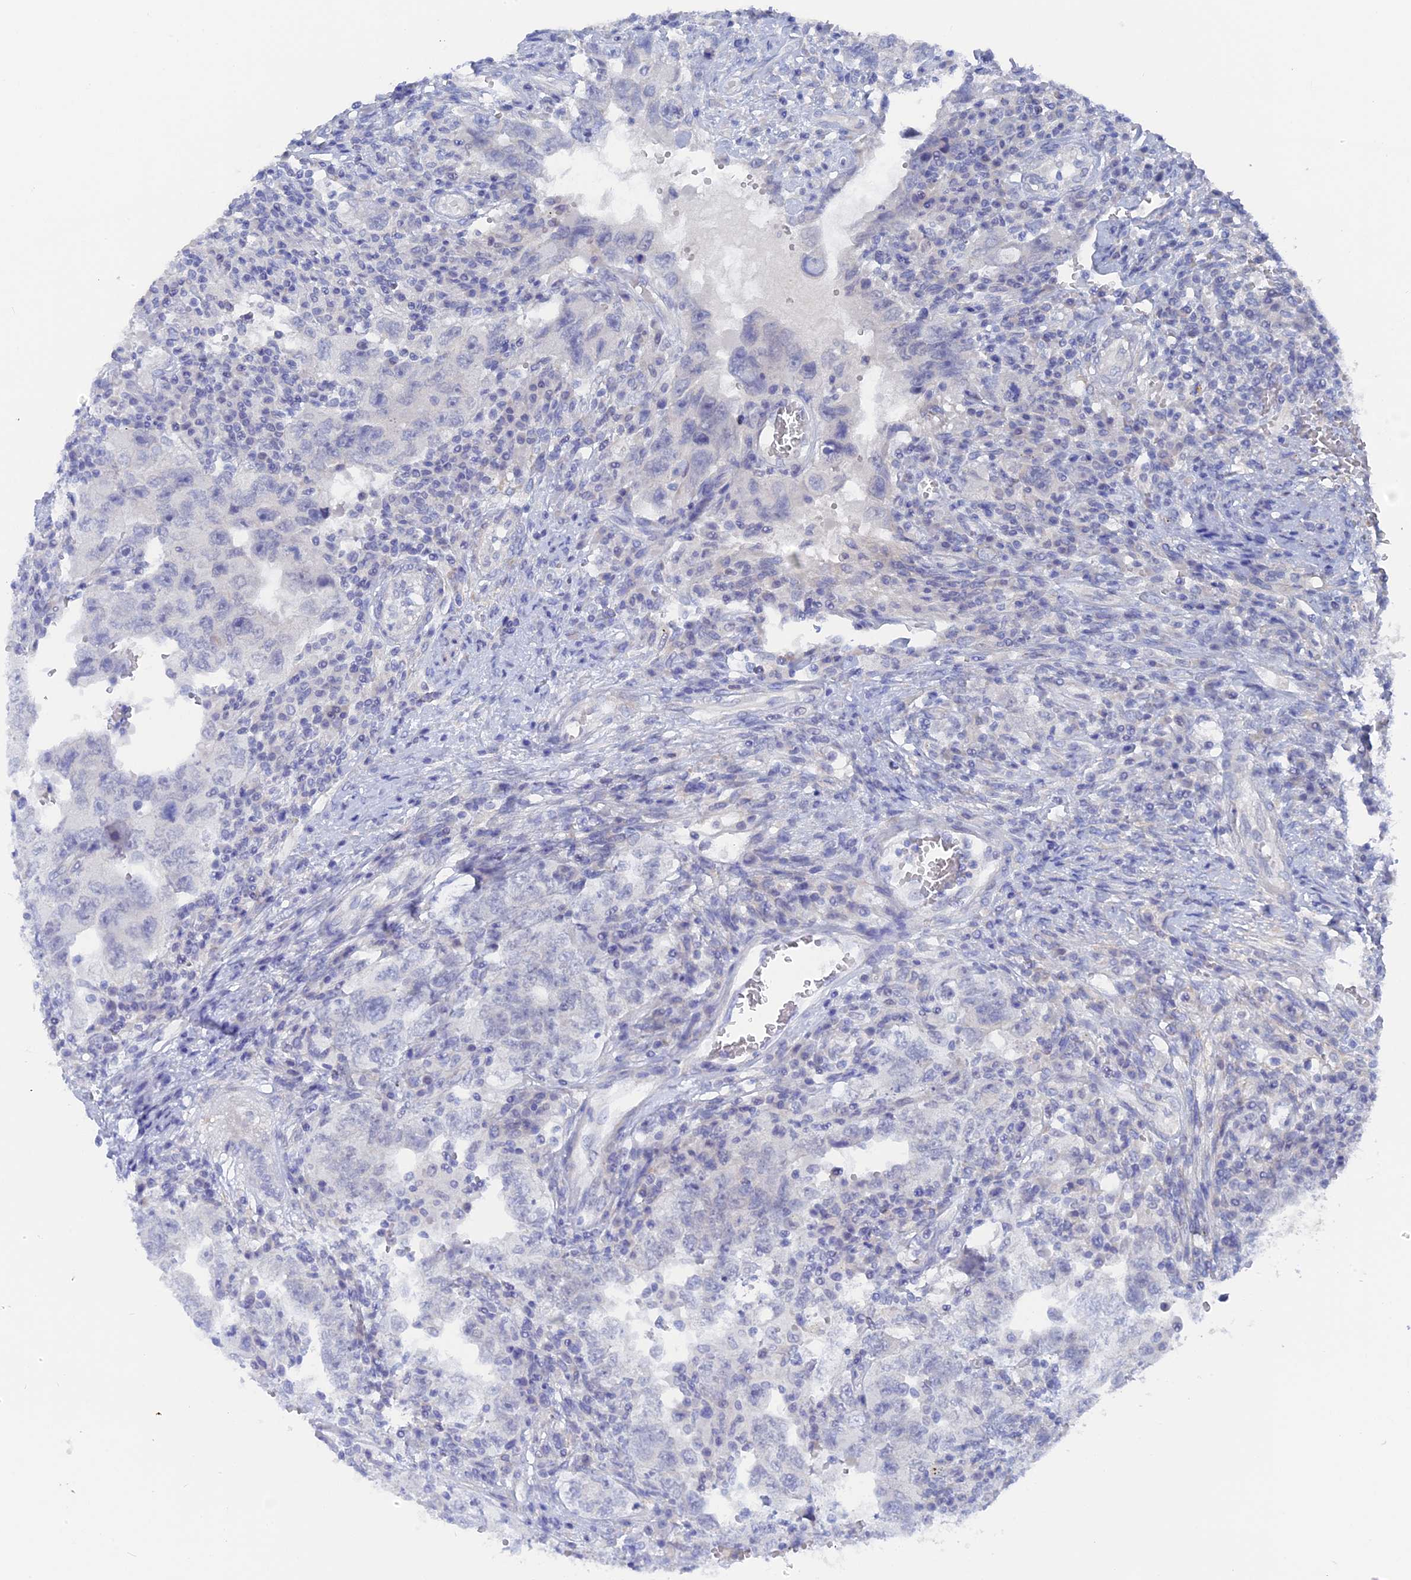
{"staining": {"intensity": "negative", "quantity": "none", "location": "none"}, "tissue": "testis cancer", "cell_type": "Tumor cells", "image_type": "cancer", "snomed": [{"axis": "morphology", "description": "Carcinoma, Embryonal, NOS"}, {"axis": "topography", "description": "Testis"}], "caption": "Immunohistochemistry (IHC) micrograph of human embryonal carcinoma (testis) stained for a protein (brown), which demonstrates no positivity in tumor cells. The staining is performed using DAB (3,3'-diaminobenzidine) brown chromogen with nuclei counter-stained in using hematoxylin.", "gene": "DACT3", "patient": {"sex": "male", "age": 26}}